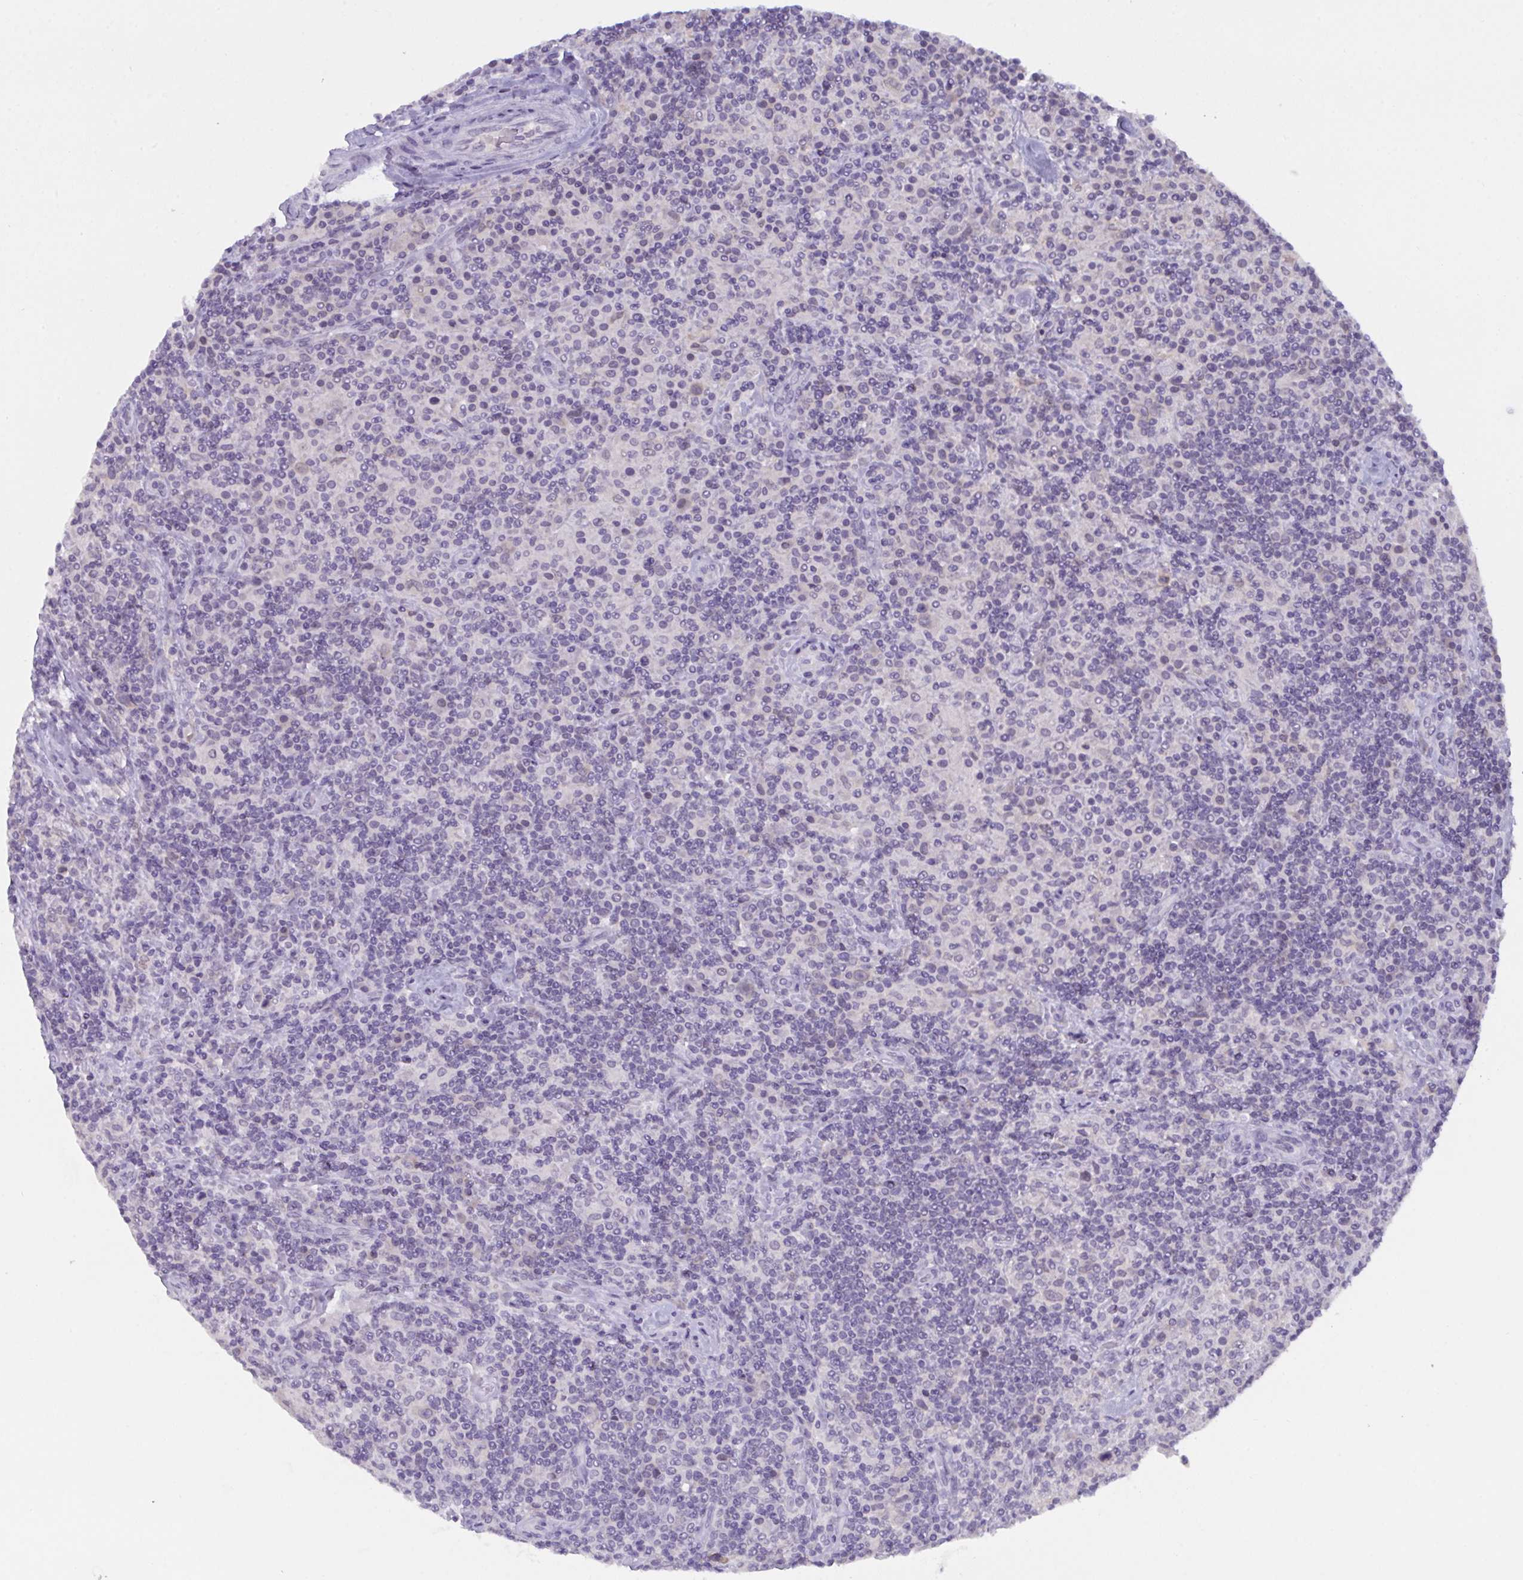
{"staining": {"intensity": "negative", "quantity": "none", "location": "none"}, "tissue": "lymphoma", "cell_type": "Tumor cells", "image_type": "cancer", "snomed": [{"axis": "morphology", "description": "Hodgkin's disease, NOS"}, {"axis": "topography", "description": "Lymph node"}], "caption": "An immunohistochemistry photomicrograph of Hodgkin's disease is shown. There is no staining in tumor cells of Hodgkin's disease.", "gene": "SERPINB13", "patient": {"sex": "male", "age": 70}}